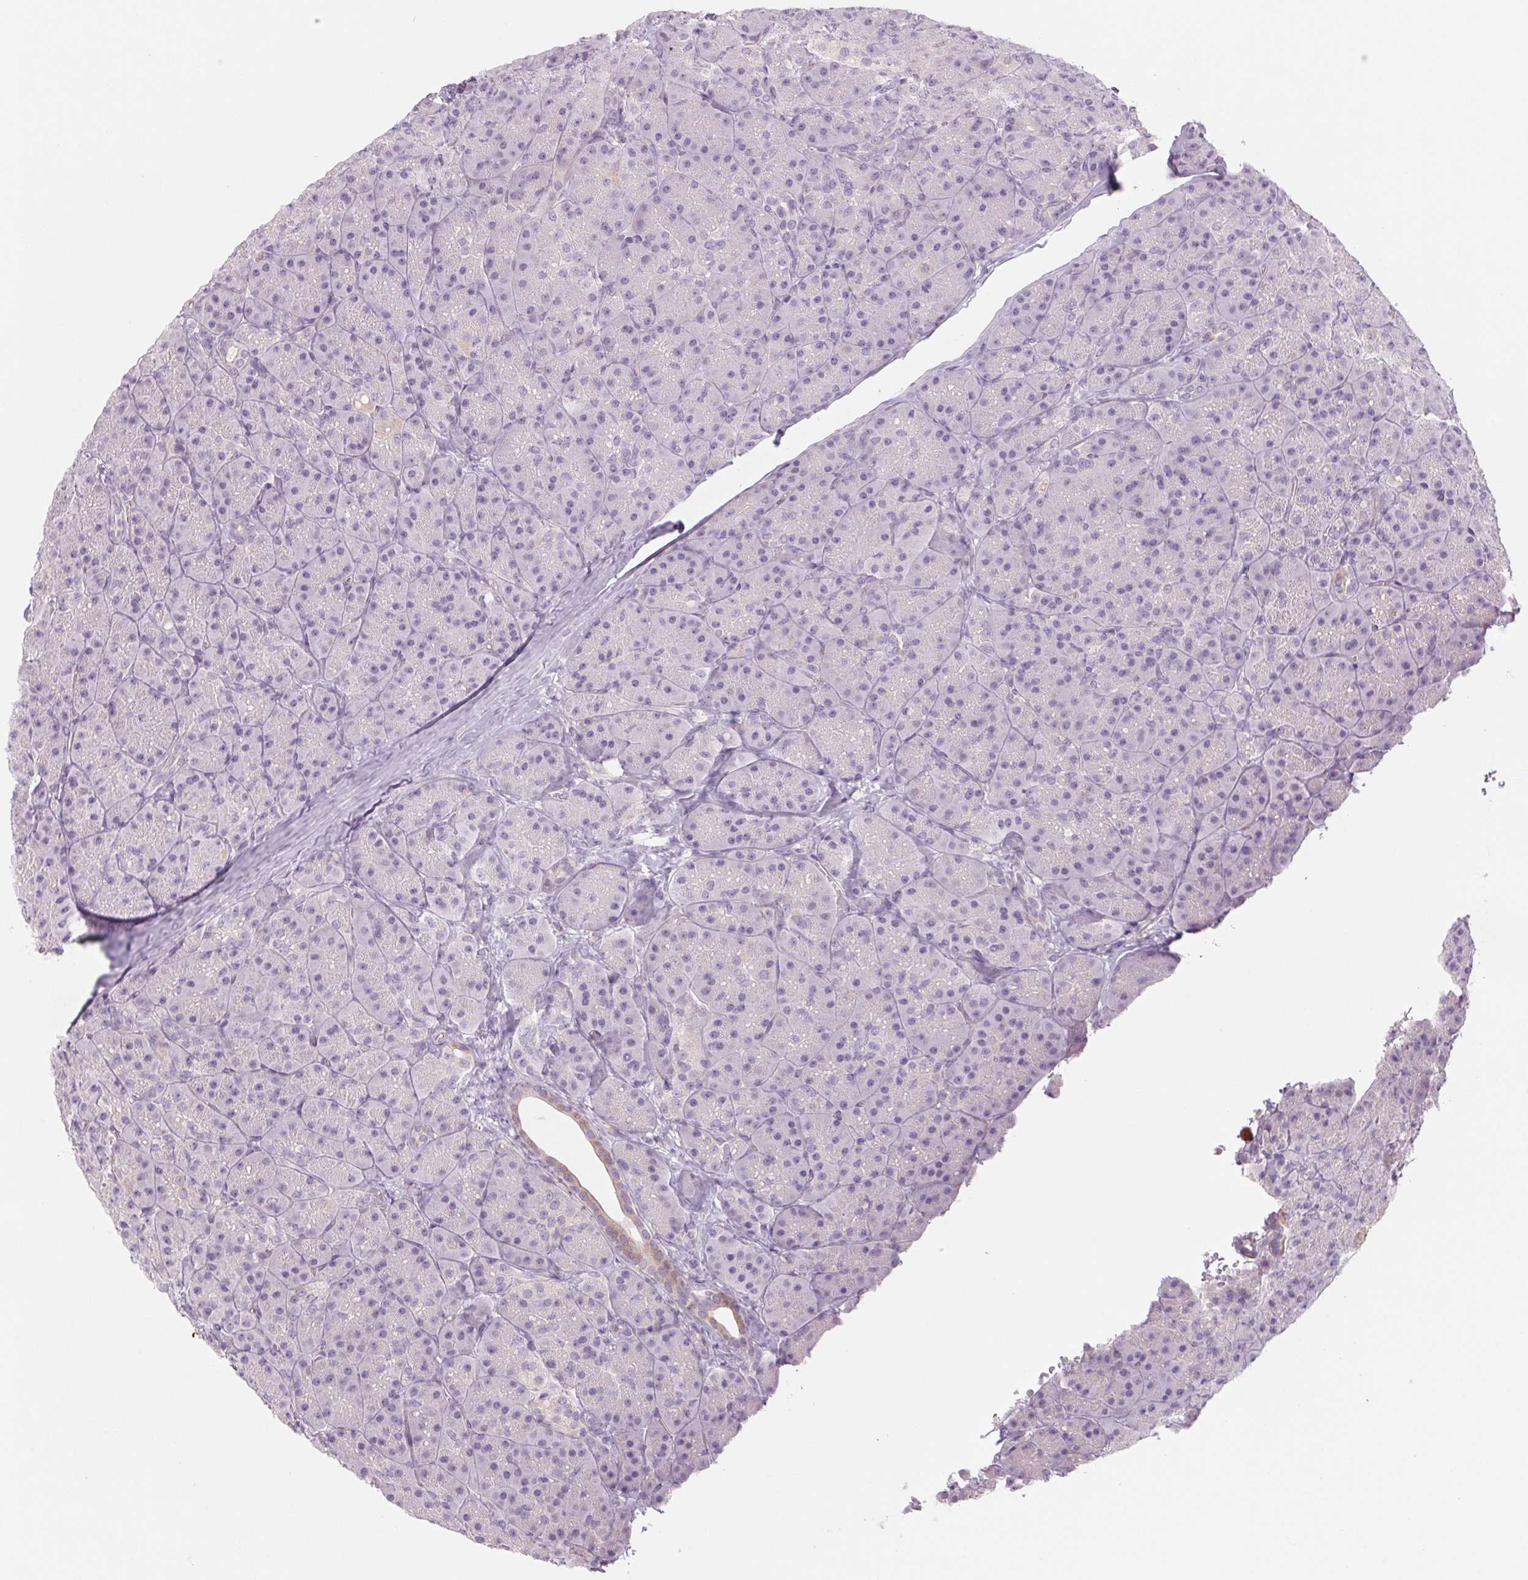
{"staining": {"intensity": "weak", "quantity": "<25%", "location": "cytoplasmic/membranous"}, "tissue": "pancreas", "cell_type": "Exocrine glandular cells", "image_type": "normal", "snomed": [{"axis": "morphology", "description": "Normal tissue, NOS"}, {"axis": "topography", "description": "Pancreas"}], "caption": "The photomicrograph shows no staining of exocrine glandular cells in normal pancreas. Nuclei are stained in blue.", "gene": "KRT1", "patient": {"sex": "male", "age": 57}}